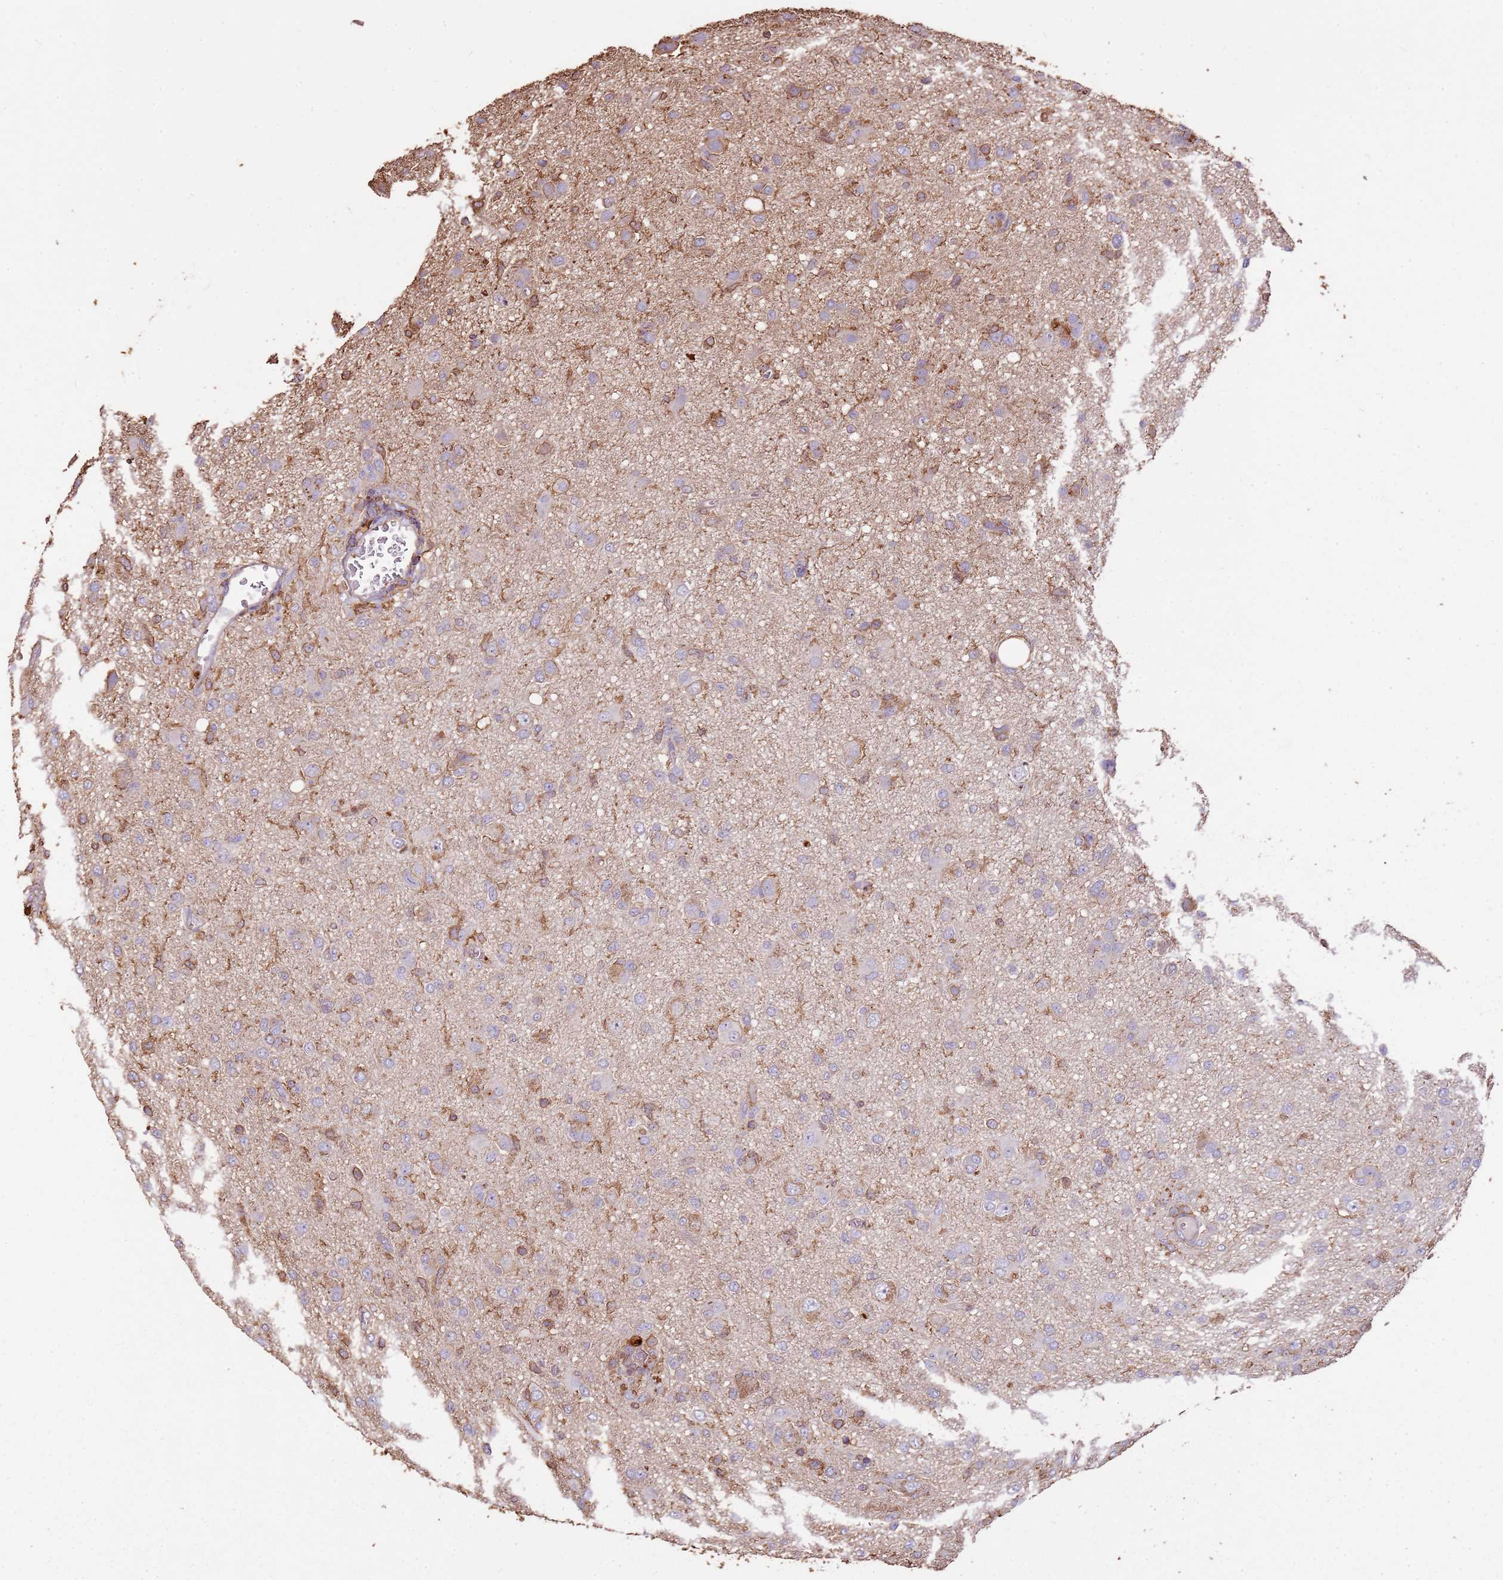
{"staining": {"intensity": "negative", "quantity": "none", "location": "none"}, "tissue": "glioma", "cell_type": "Tumor cells", "image_type": "cancer", "snomed": [{"axis": "morphology", "description": "Glioma, malignant, High grade"}, {"axis": "topography", "description": "Brain"}], "caption": "Glioma was stained to show a protein in brown. There is no significant expression in tumor cells. Nuclei are stained in blue.", "gene": "ARL10", "patient": {"sex": "female", "age": 57}}